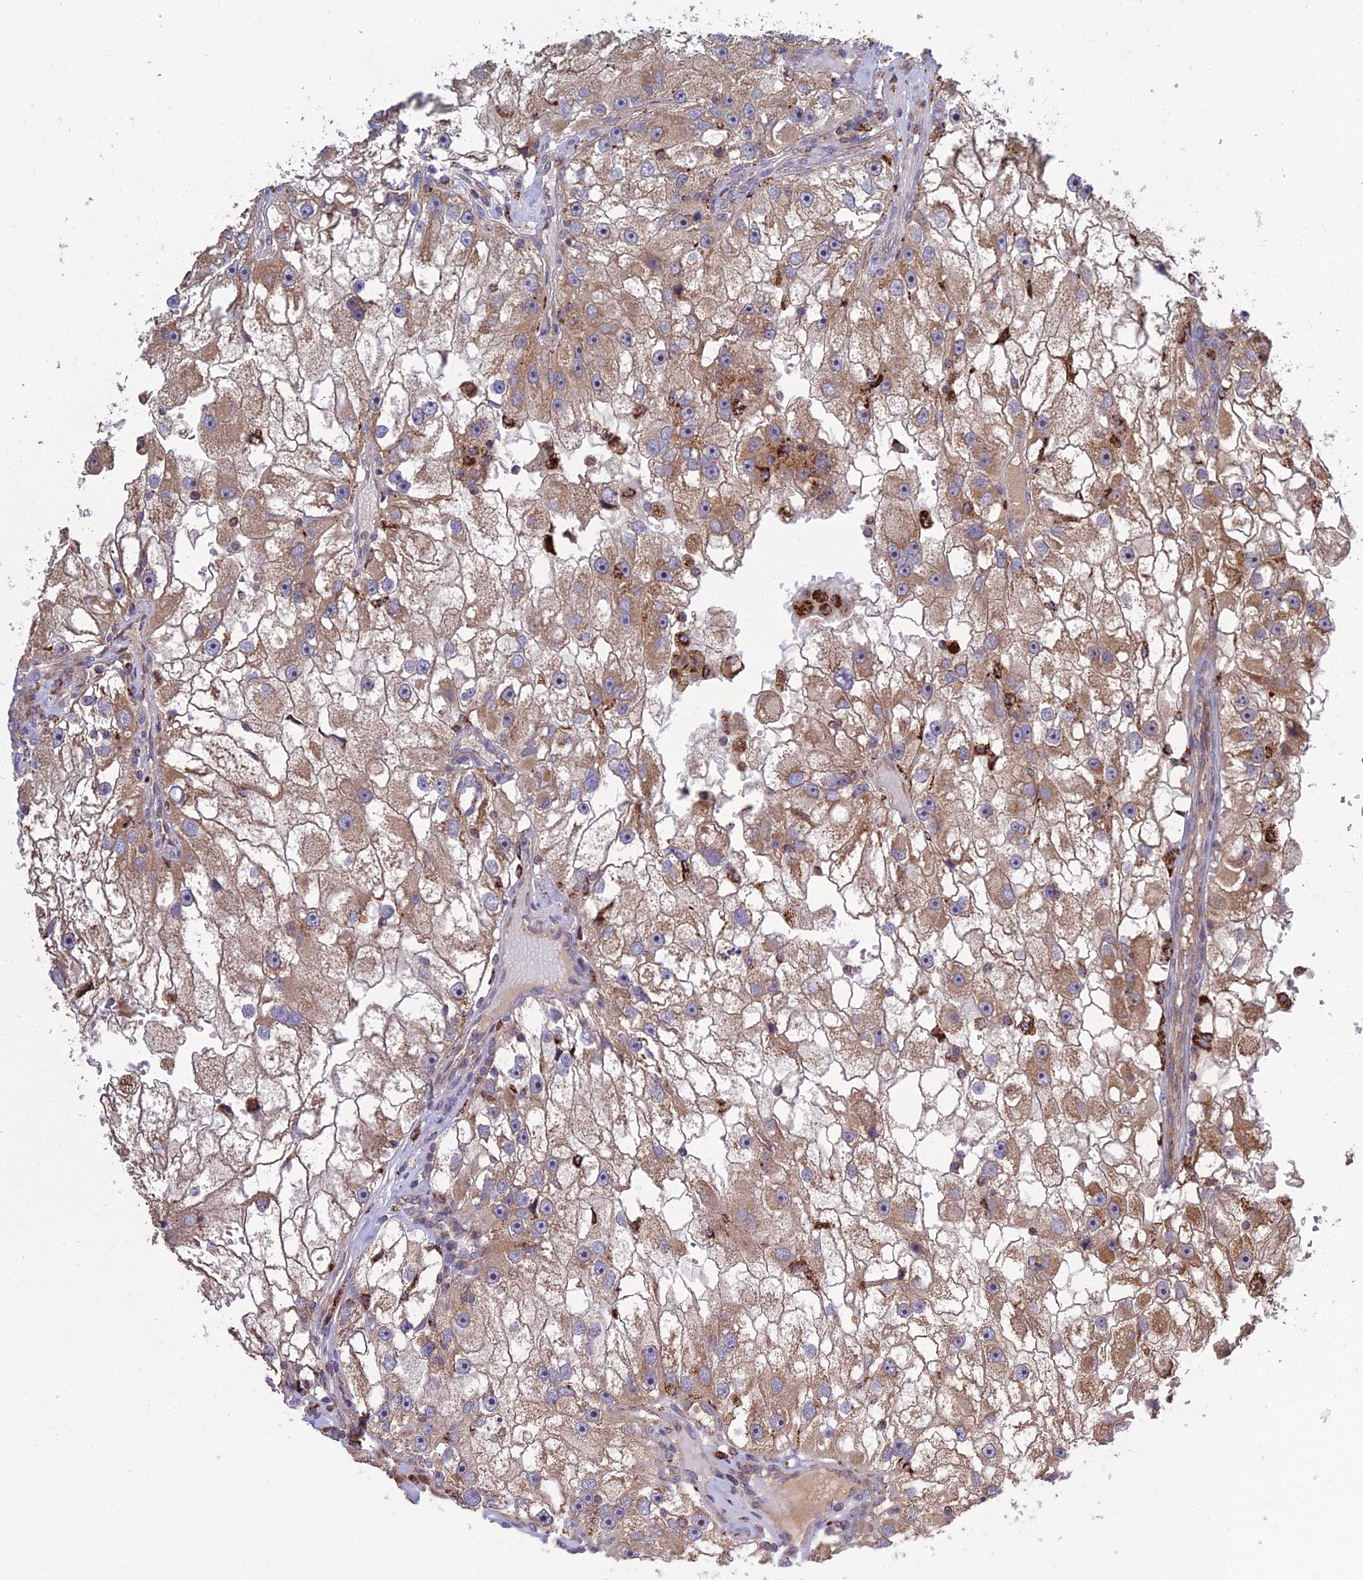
{"staining": {"intensity": "moderate", "quantity": "25%-75%", "location": "cytoplasmic/membranous"}, "tissue": "renal cancer", "cell_type": "Tumor cells", "image_type": "cancer", "snomed": [{"axis": "morphology", "description": "Adenocarcinoma, NOS"}, {"axis": "topography", "description": "Kidney"}], "caption": "An image showing moderate cytoplasmic/membranous staining in approximately 25%-75% of tumor cells in renal adenocarcinoma, as visualized by brown immunohistochemical staining.", "gene": "RIC8B", "patient": {"sex": "male", "age": 63}}